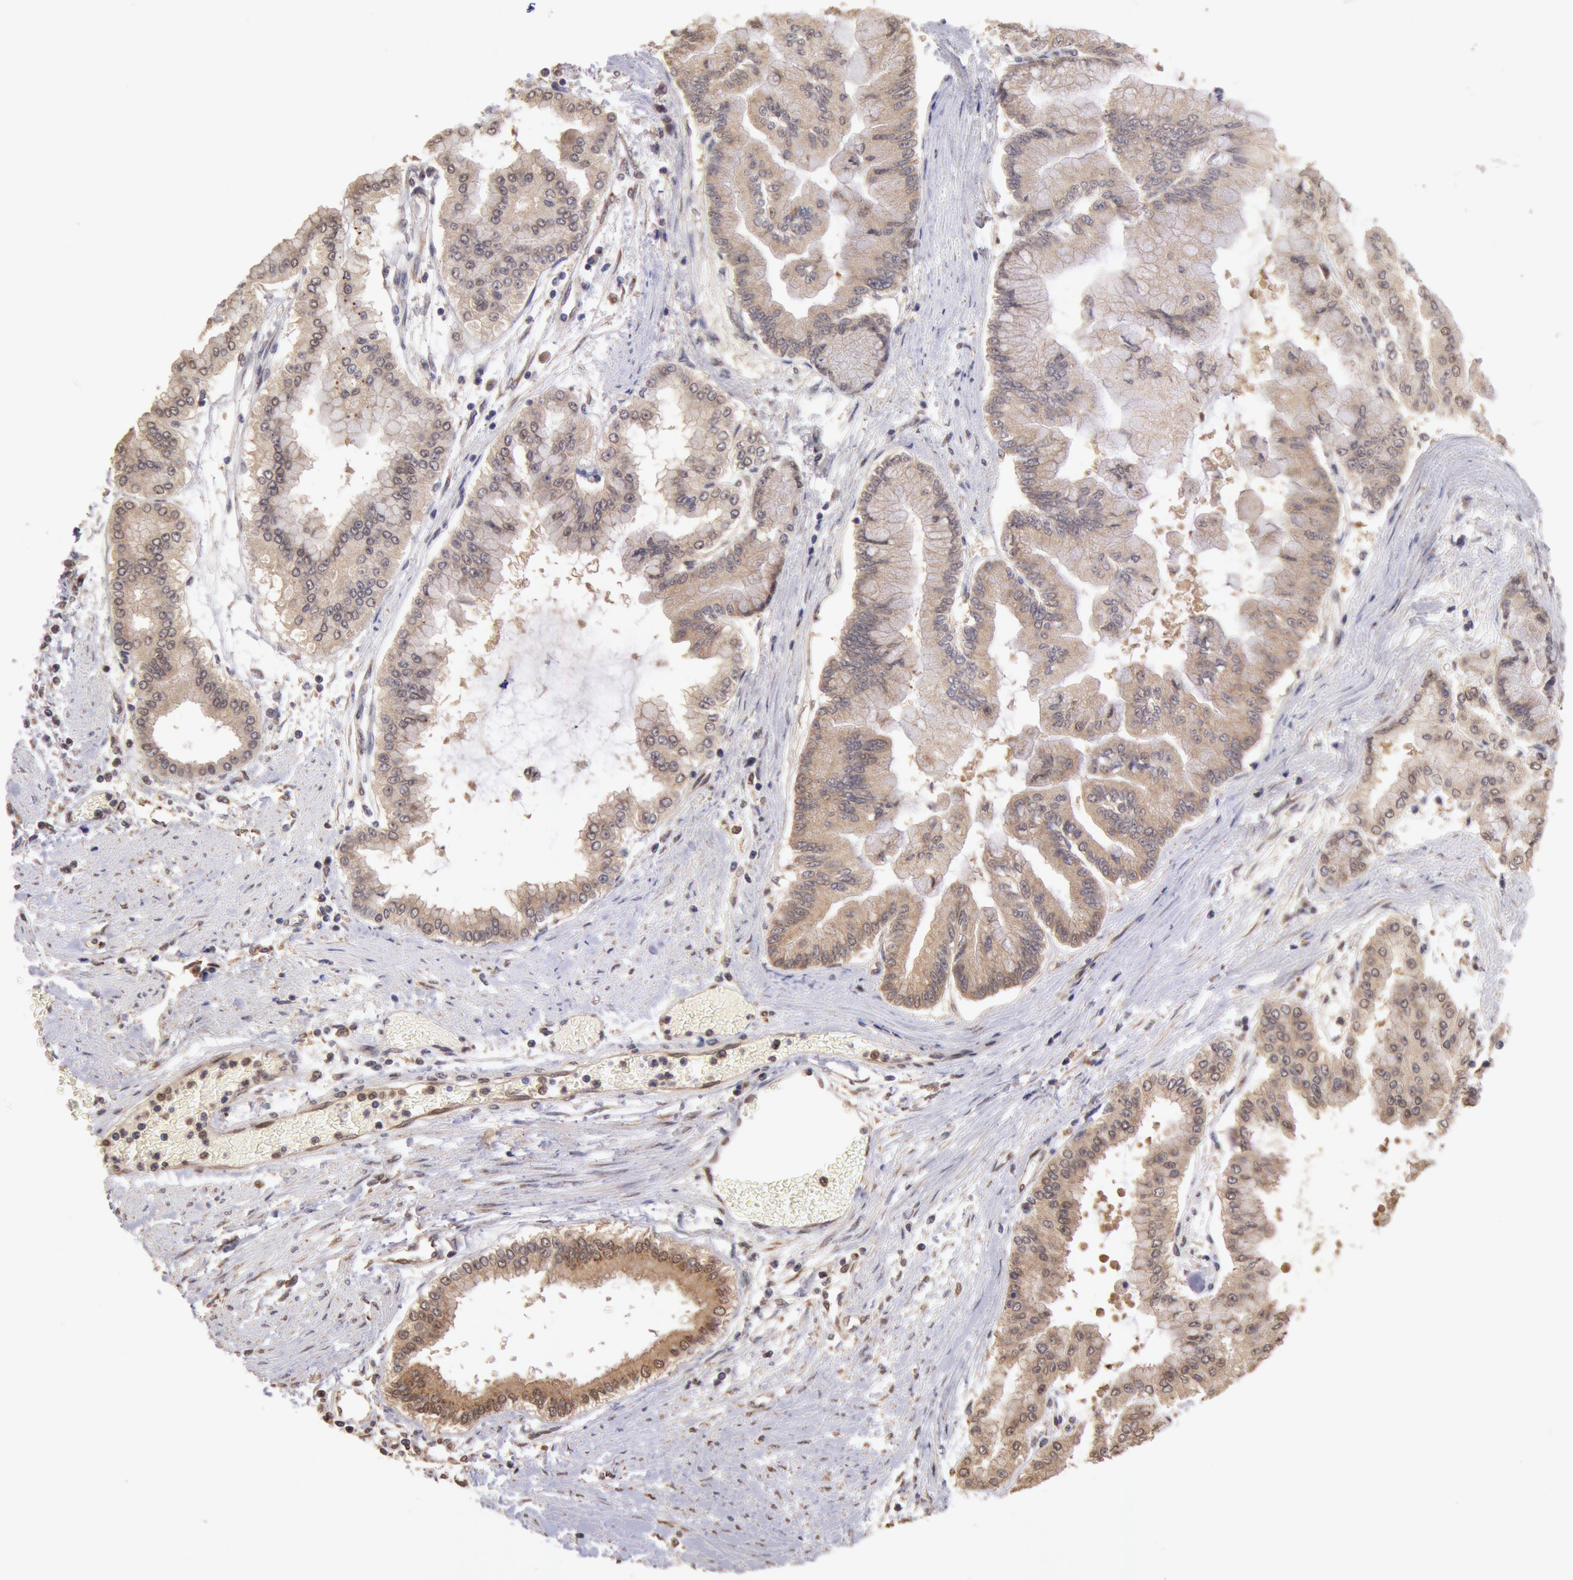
{"staining": {"intensity": "weak", "quantity": ">75%", "location": "cytoplasmic/membranous"}, "tissue": "liver cancer", "cell_type": "Tumor cells", "image_type": "cancer", "snomed": [{"axis": "morphology", "description": "Cholangiocarcinoma"}, {"axis": "topography", "description": "Liver"}], "caption": "Immunohistochemical staining of liver cancer shows low levels of weak cytoplasmic/membranous positivity in approximately >75% of tumor cells.", "gene": "COMT", "patient": {"sex": "female", "age": 79}}